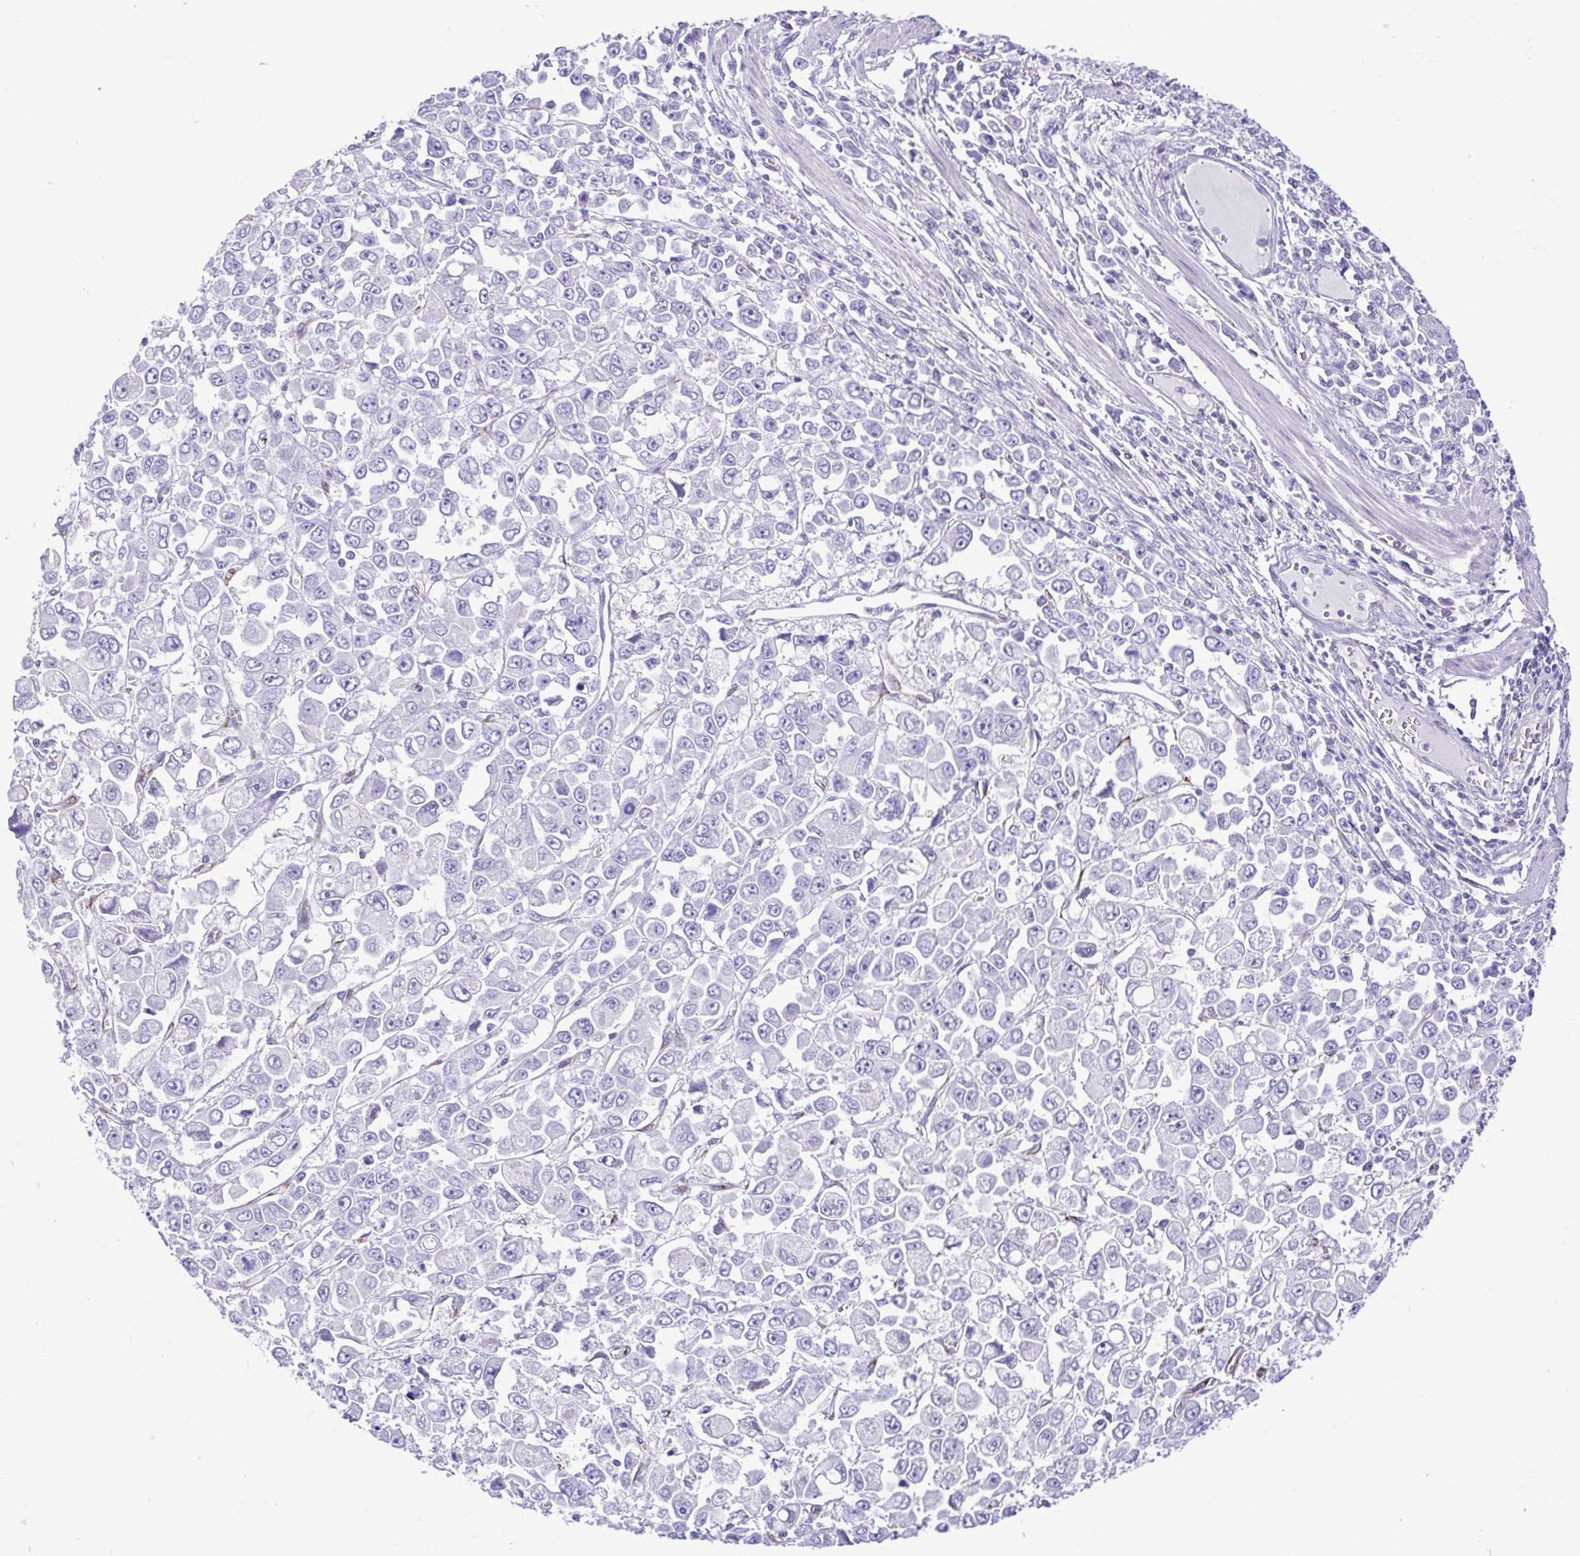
{"staining": {"intensity": "negative", "quantity": "none", "location": "none"}, "tissue": "stomach cancer", "cell_type": "Tumor cells", "image_type": "cancer", "snomed": [{"axis": "morphology", "description": "Adenocarcinoma, NOS"}, {"axis": "topography", "description": "Stomach, upper"}], "caption": "Tumor cells are negative for protein expression in human stomach cancer (adenocarcinoma).", "gene": "FLT1", "patient": {"sex": "male", "age": 70}}